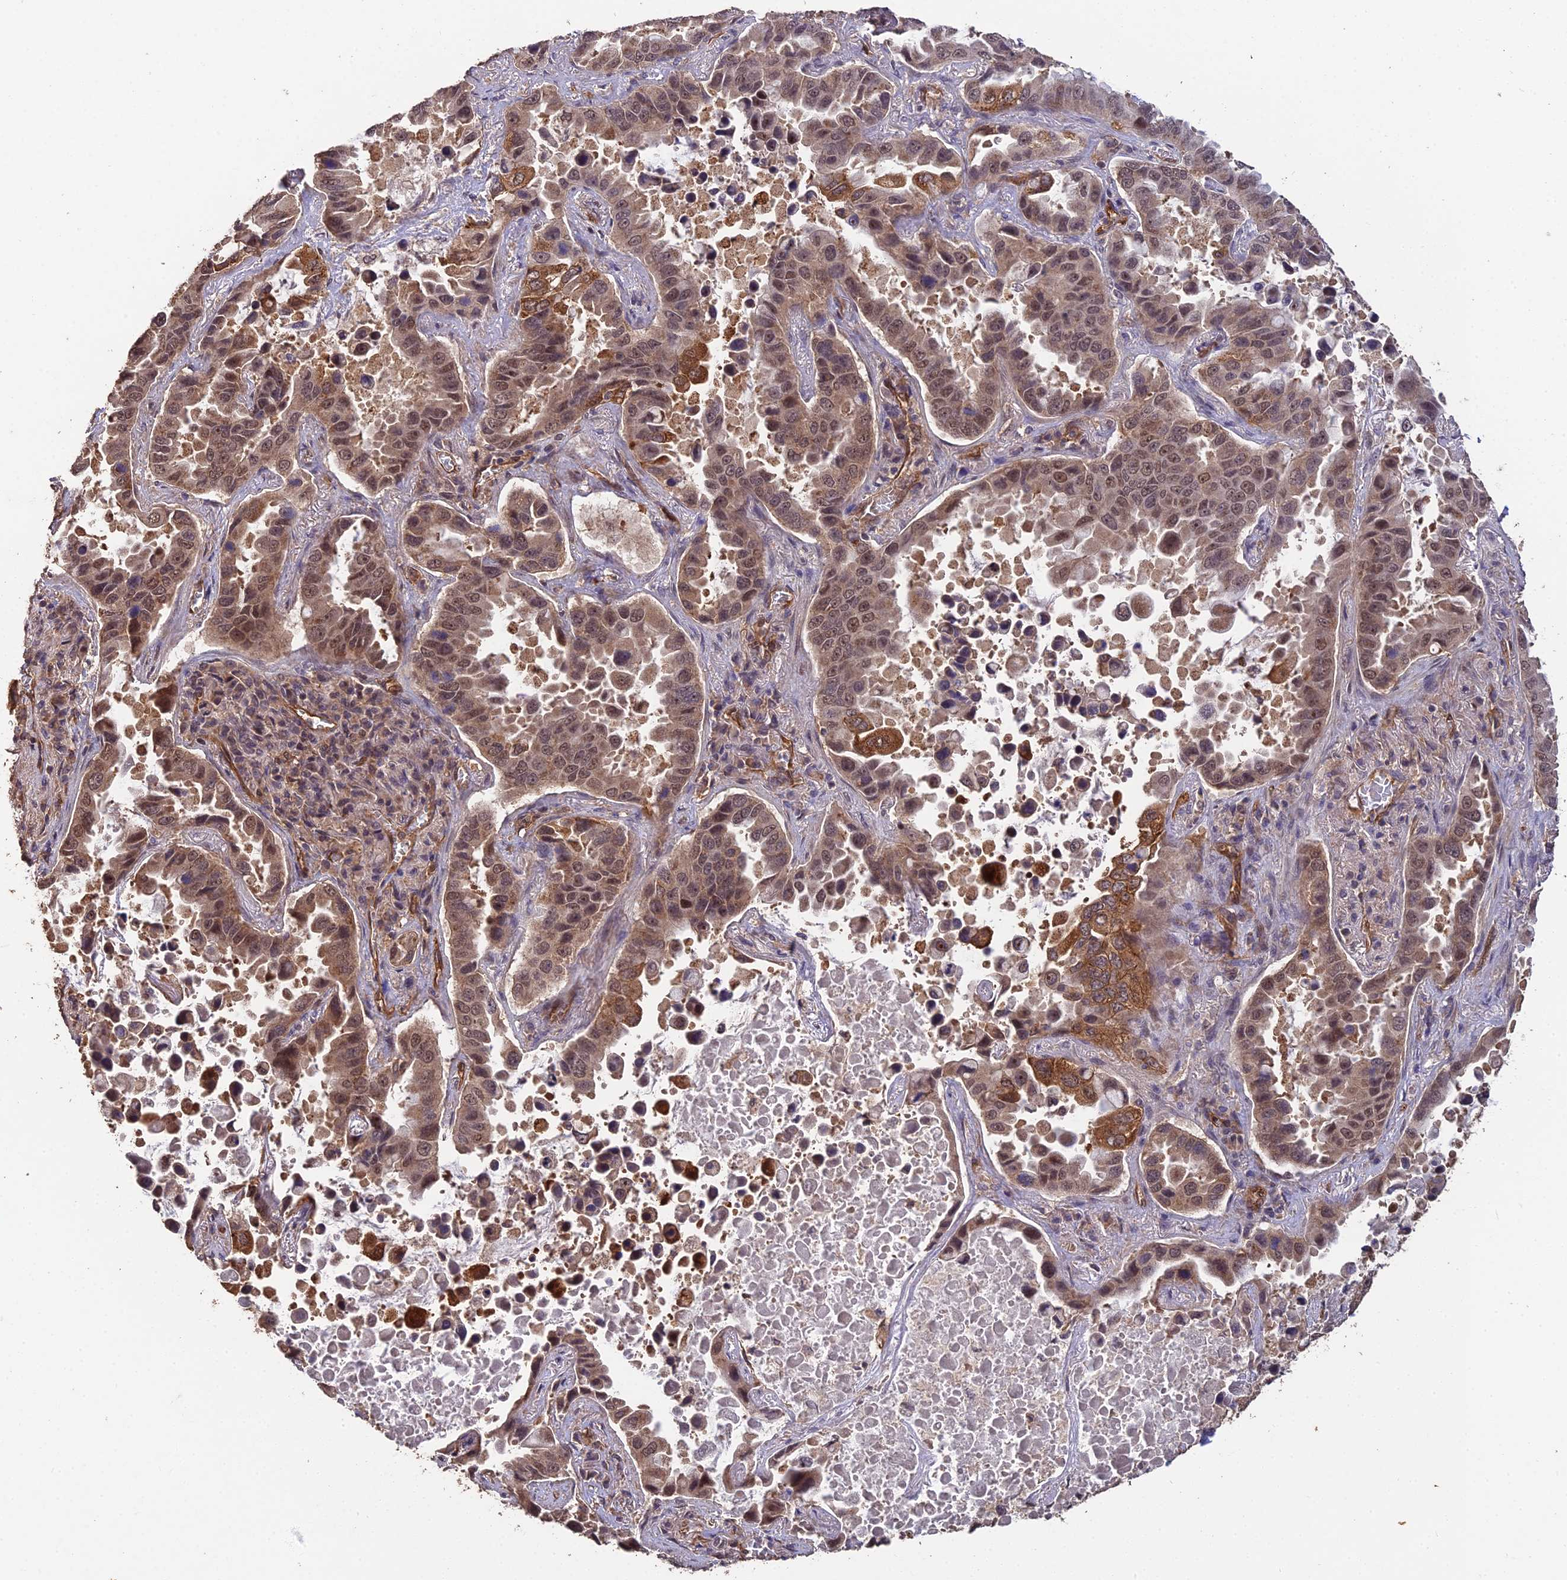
{"staining": {"intensity": "moderate", "quantity": ">75%", "location": "cytoplasmic/membranous,nuclear"}, "tissue": "lung cancer", "cell_type": "Tumor cells", "image_type": "cancer", "snomed": [{"axis": "morphology", "description": "Adenocarcinoma, NOS"}, {"axis": "topography", "description": "Lung"}], "caption": "Immunohistochemical staining of lung cancer (adenocarcinoma) displays moderate cytoplasmic/membranous and nuclear protein positivity in approximately >75% of tumor cells.", "gene": "RALGAPA2", "patient": {"sex": "male", "age": 64}}